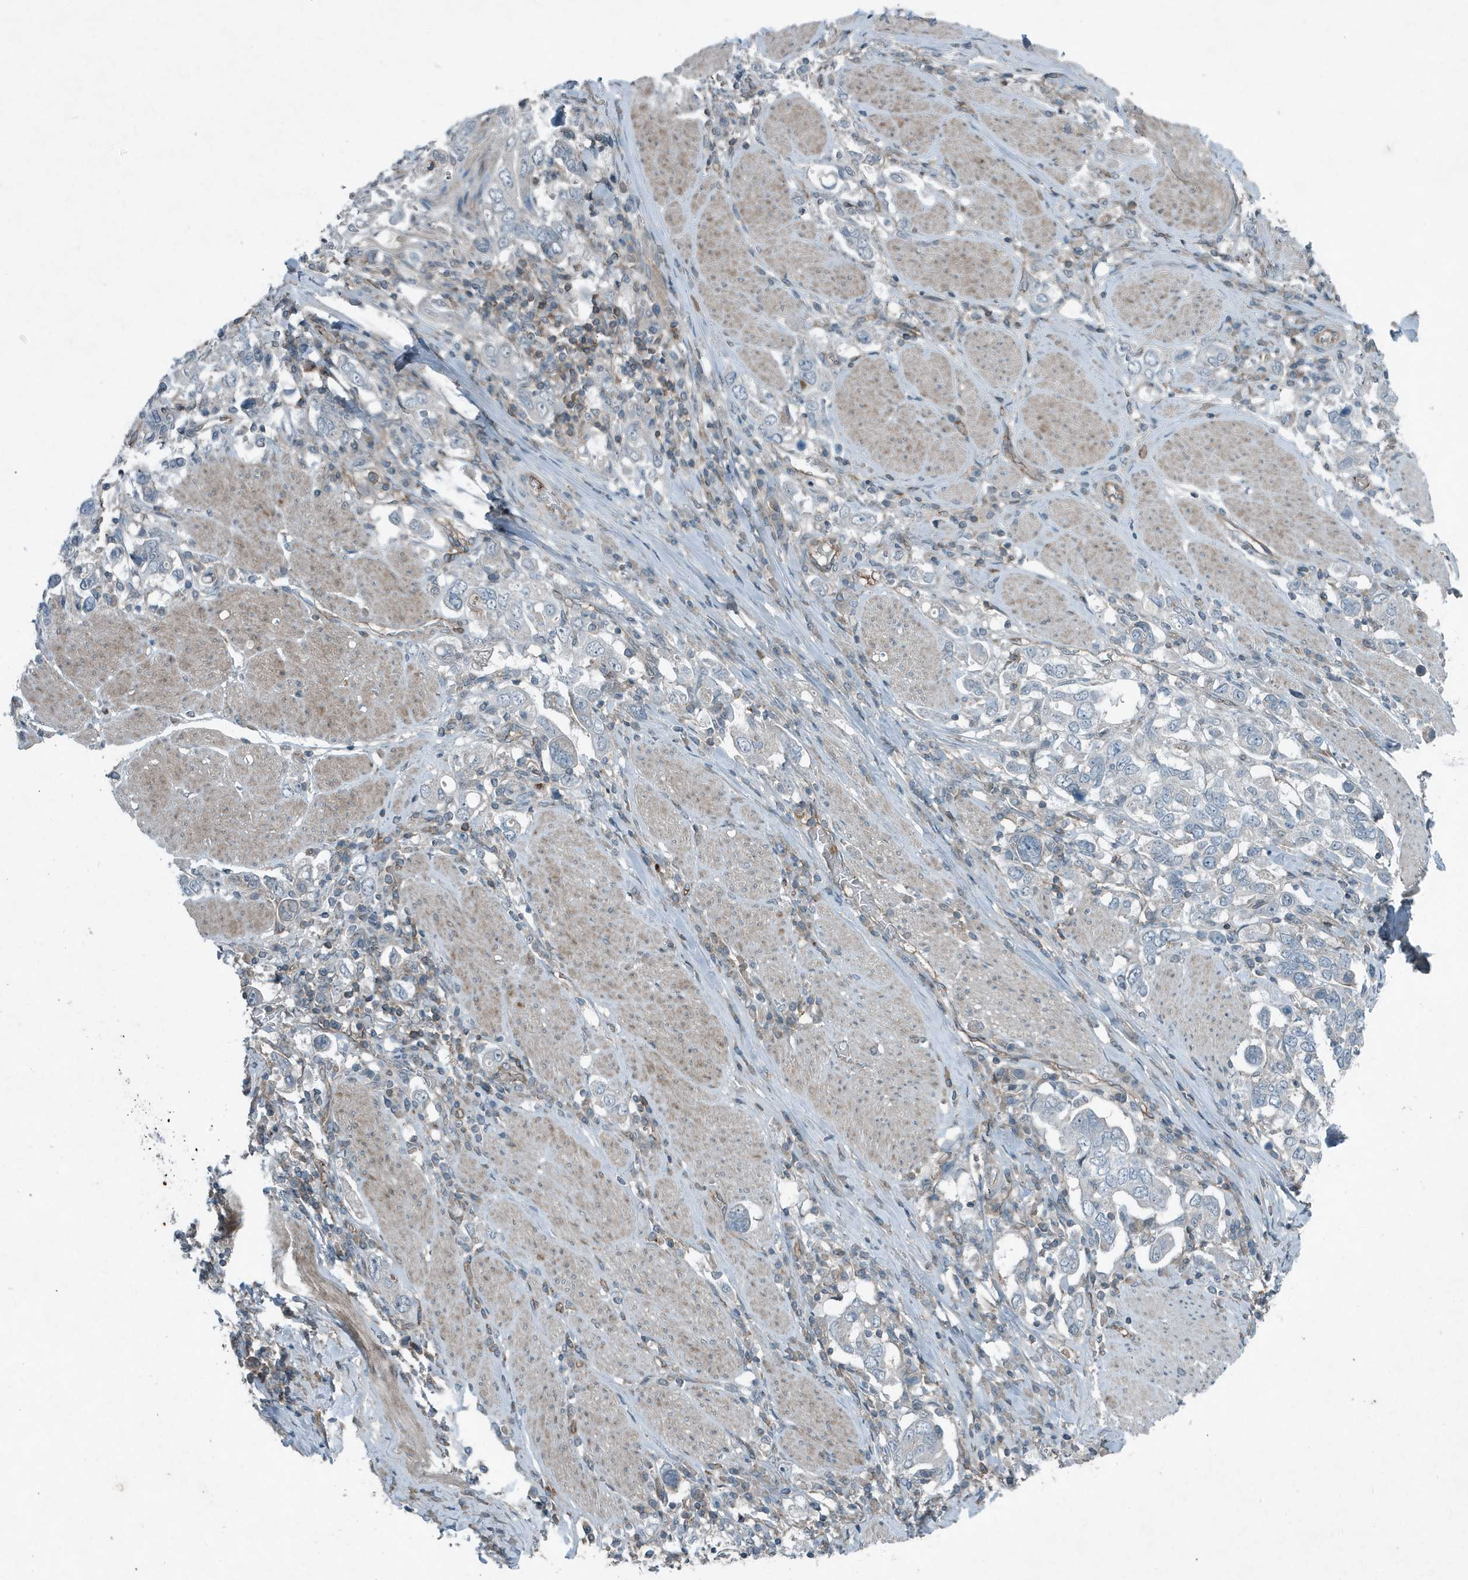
{"staining": {"intensity": "negative", "quantity": "none", "location": "none"}, "tissue": "stomach cancer", "cell_type": "Tumor cells", "image_type": "cancer", "snomed": [{"axis": "morphology", "description": "Adenocarcinoma, NOS"}, {"axis": "topography", "description": "Stomach, upper"}], "caption": "High power microscopy image of an immunohistochemistry (IHC) image of stomach adenocarcinoma, revealing no significant expression in tumor cells.", "gene": "DAPP1", "patient": {"sex": "male", "age": 62}}